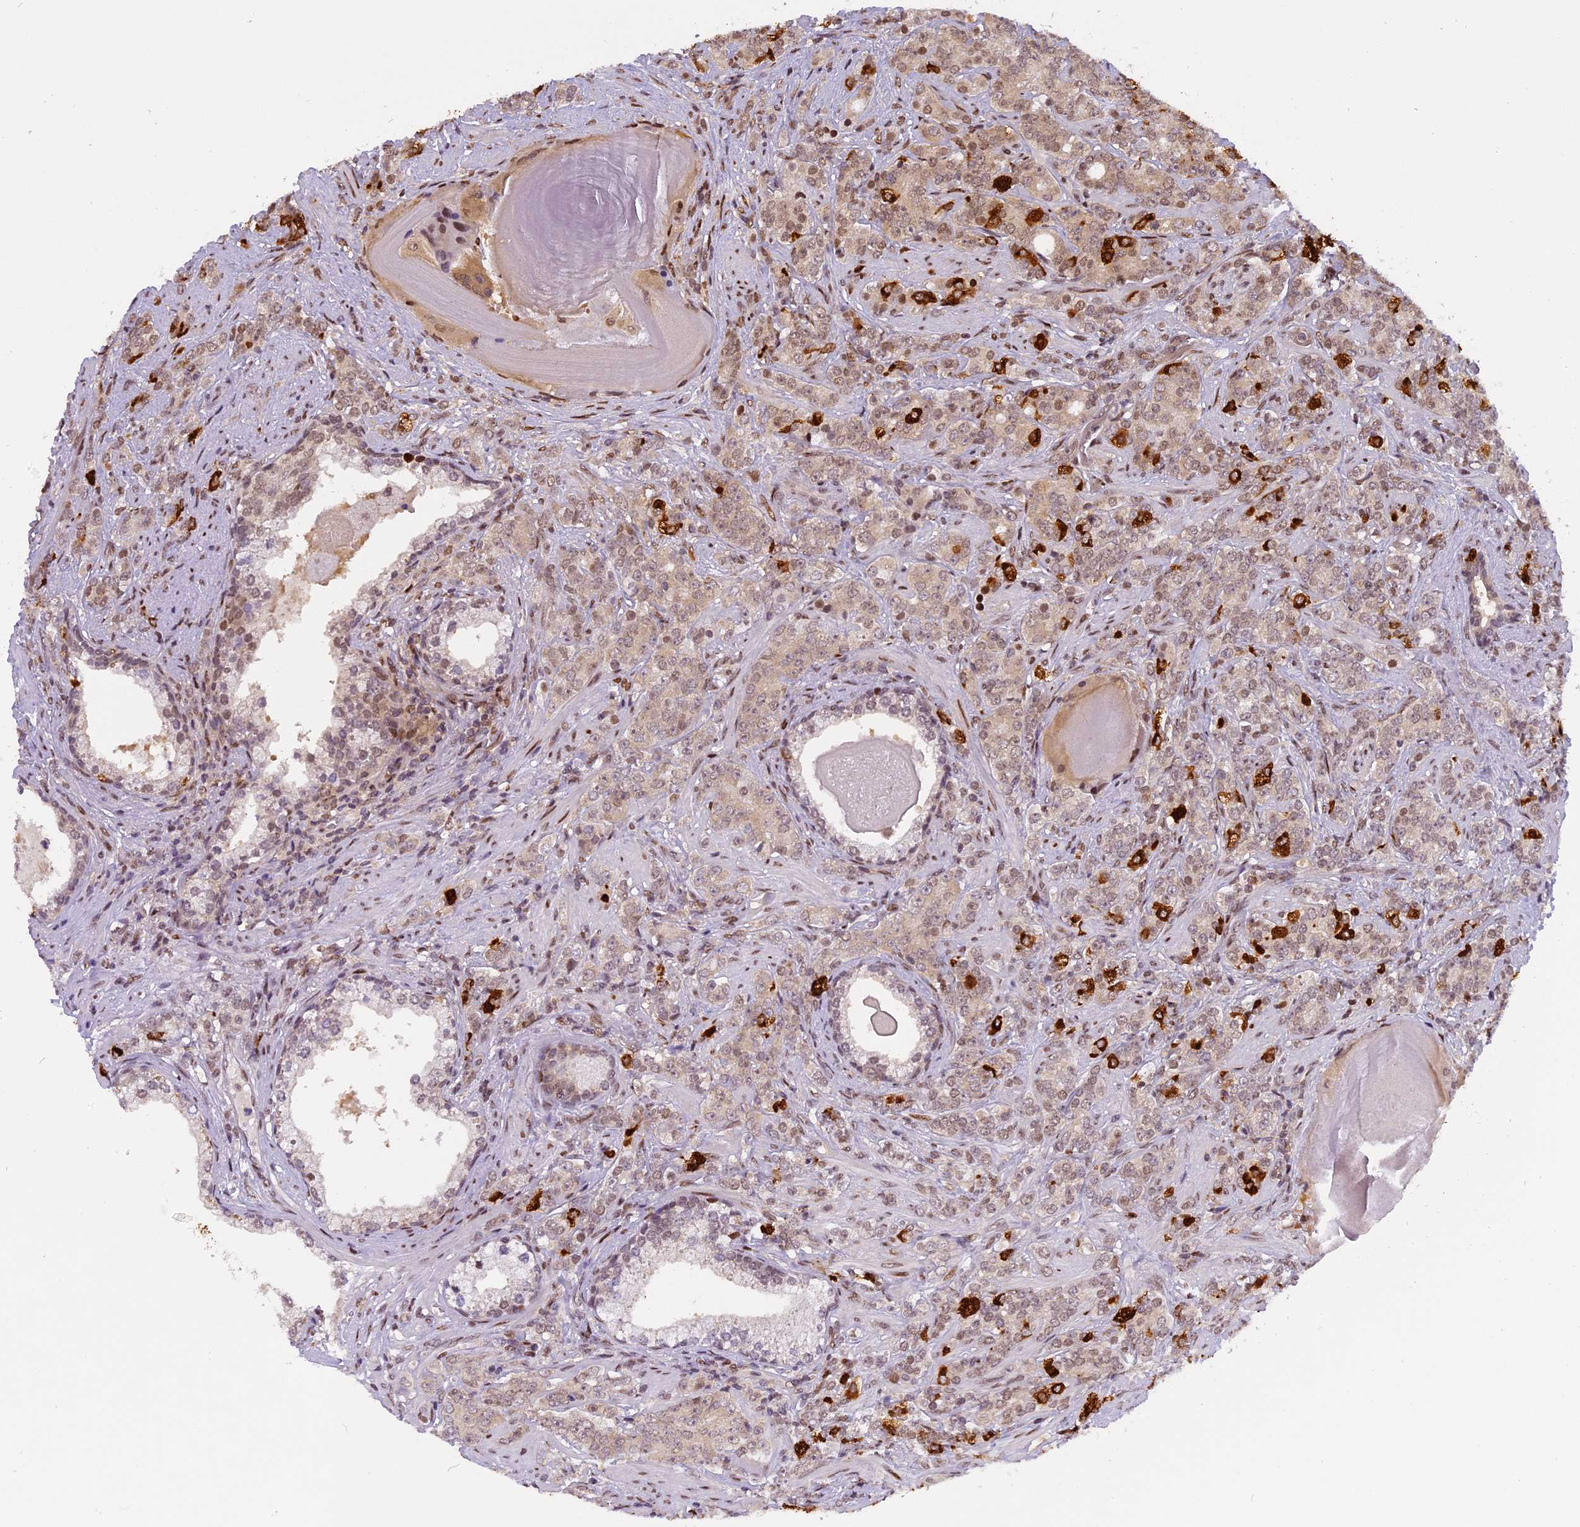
{"staining": {"intensity": "strong", "quantity": "<25%", "location": "cytoplasmic/membranous,nuclear"}, "tissue": "prostate cancer", "cell_type": "Tumor cells", "image_type": "cancer", "snomed": [{"axis": "morphology", "description": "Adenocarcinoma, High grade"}, {"axis": "topography", "description": "Prostate"}], "caption": "Protein staining demonstrates strong cytoplasmic/membranous and nuclear staining in about <25% of tumor cells in prostate adenocarcinoma (high-grade).", "gene": "RABGGTA", "patient": {"sex": "male", "age": 64}}